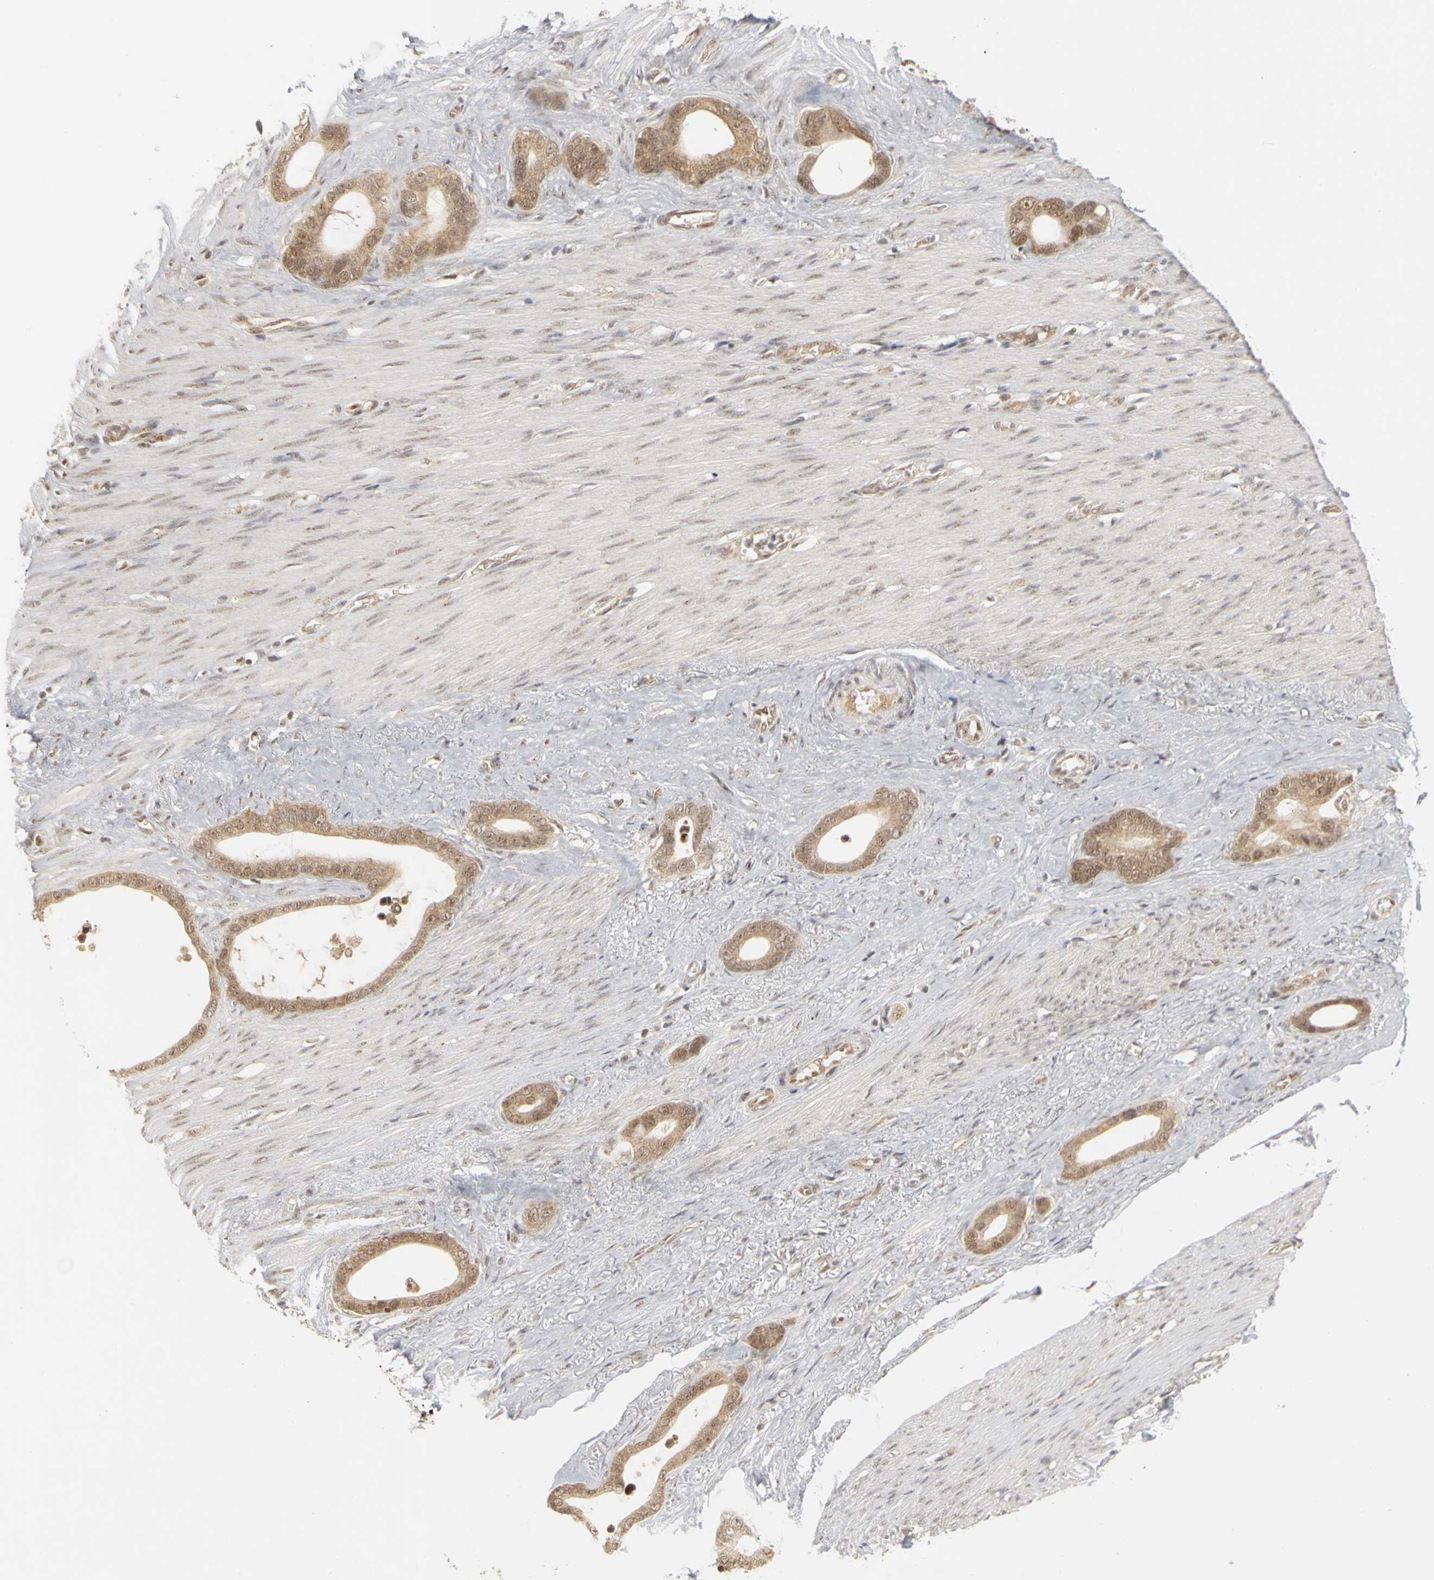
{"staining": {"intensity": "moderate", "quantity": ">75%", "location": "cytoplasmic/membranous,nuclear"}, "tissue": "stomach cancer", "cell_type": "Tumor cells", "image_type": "cancer", "snomed": [{"axis": "morphology", "description": "Adenocarcinoma, NOS"}, {"axis": "topography", "description": "Stomach"}], "caption": "Human stomach cancer (adenocarcinoma) stained with a brown dye shows moderate cytoplasmic/membranous and nuclear positive staining in approximately >75% of tumor cells.", "gene": "CSNK2B", "patient": {"sex": "female", "age": 75}}